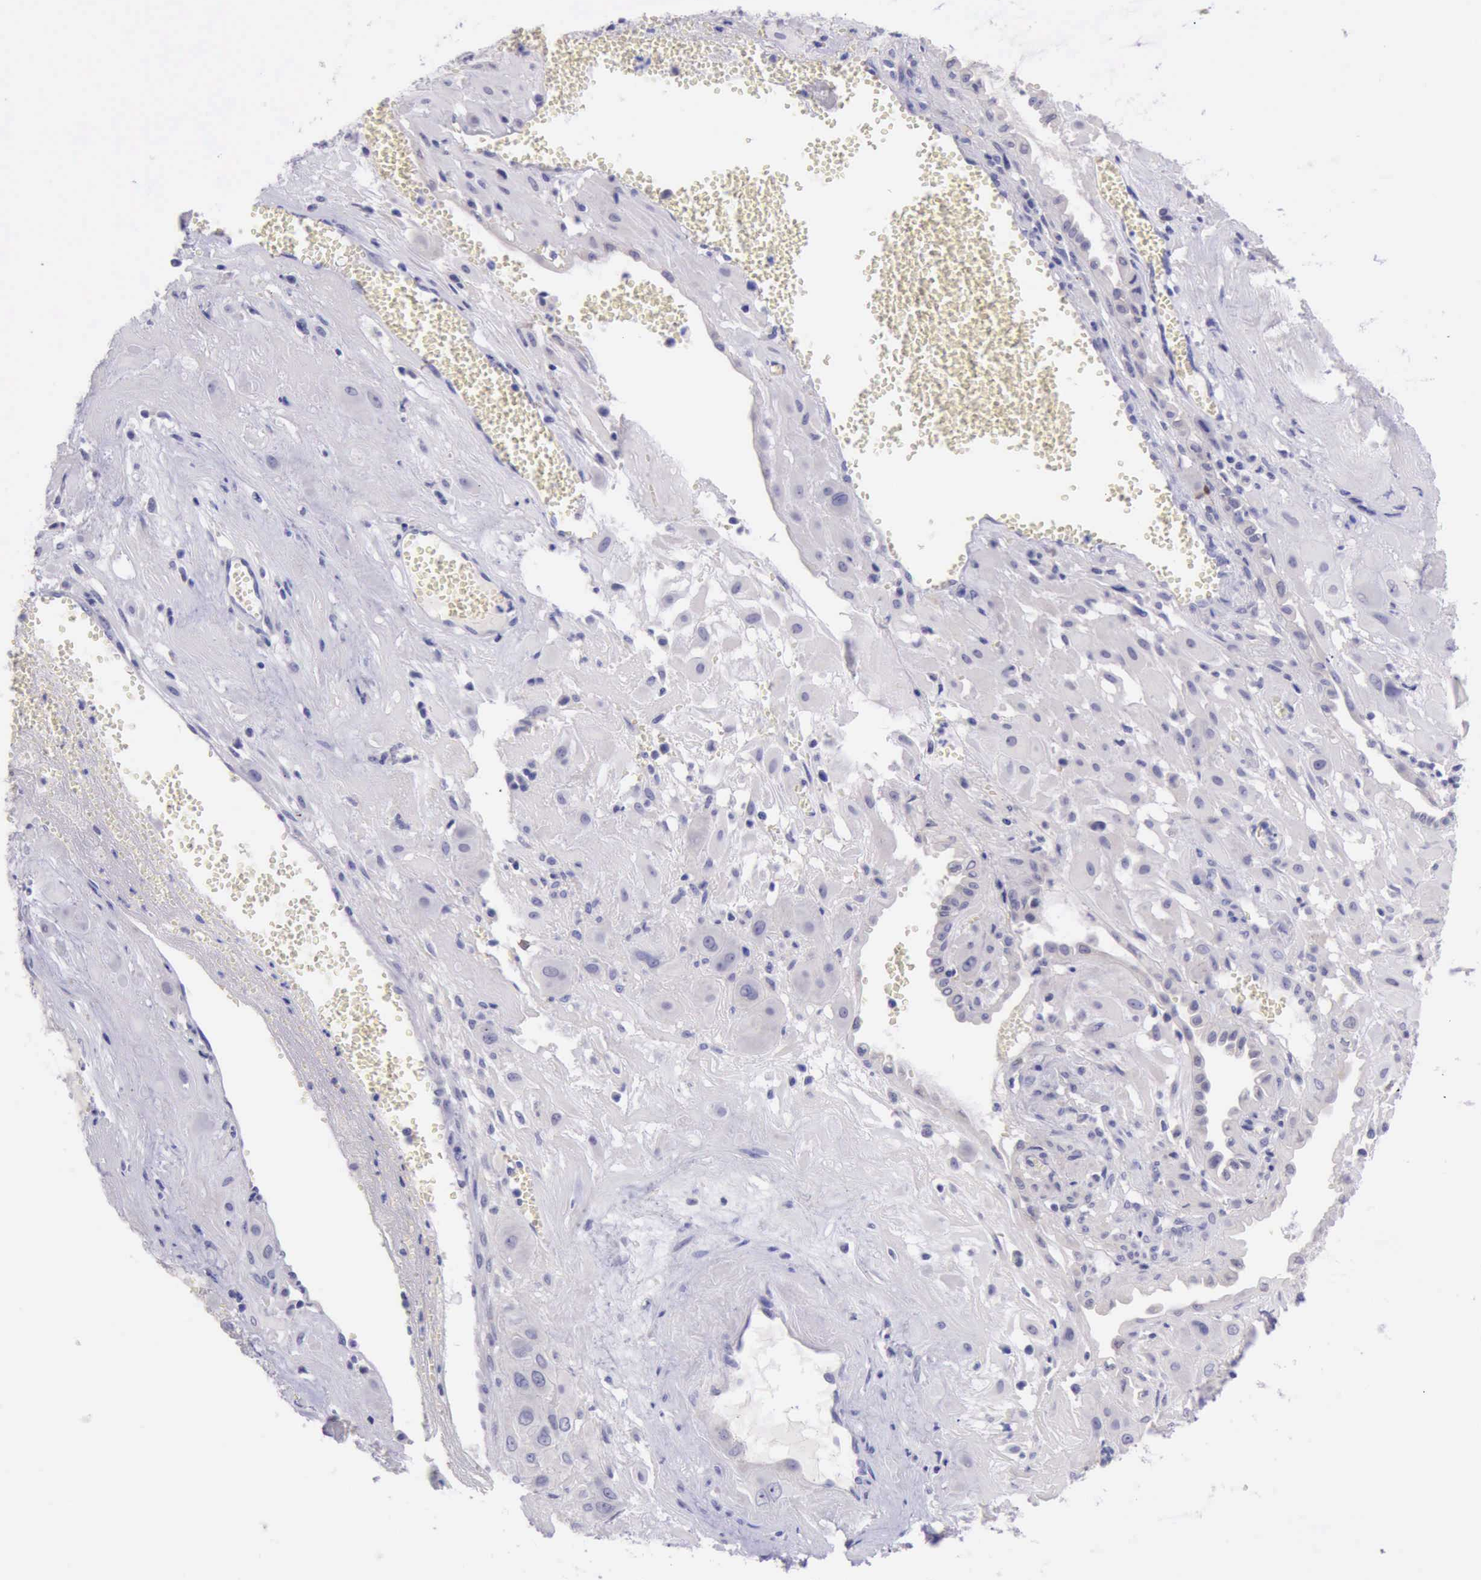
{"staining": {"intensity": "negative", "quantity": "none", "location": "none"}, "tissue": "cervical cancer", "cell_type": "Tumor cells", "image_type": "cancer", "snomed": [{"axis": "morphology", "description": "Squamous cell carcinoma, NOS"}, {"axis": "topography", "description": "Cervix"}], "caption": "This micrograph is of squamous cell carcinoma (cervical) stained with immunohistochemistry to label a protein in brown with the nuclei are counter-stained blue. There is no staining in tumor cells. (DAB (3,3'-diaminobenzidine) IHC, high magnification).", "gene": "LRFN5", "patient": {"sex": "female", "age": 34}}